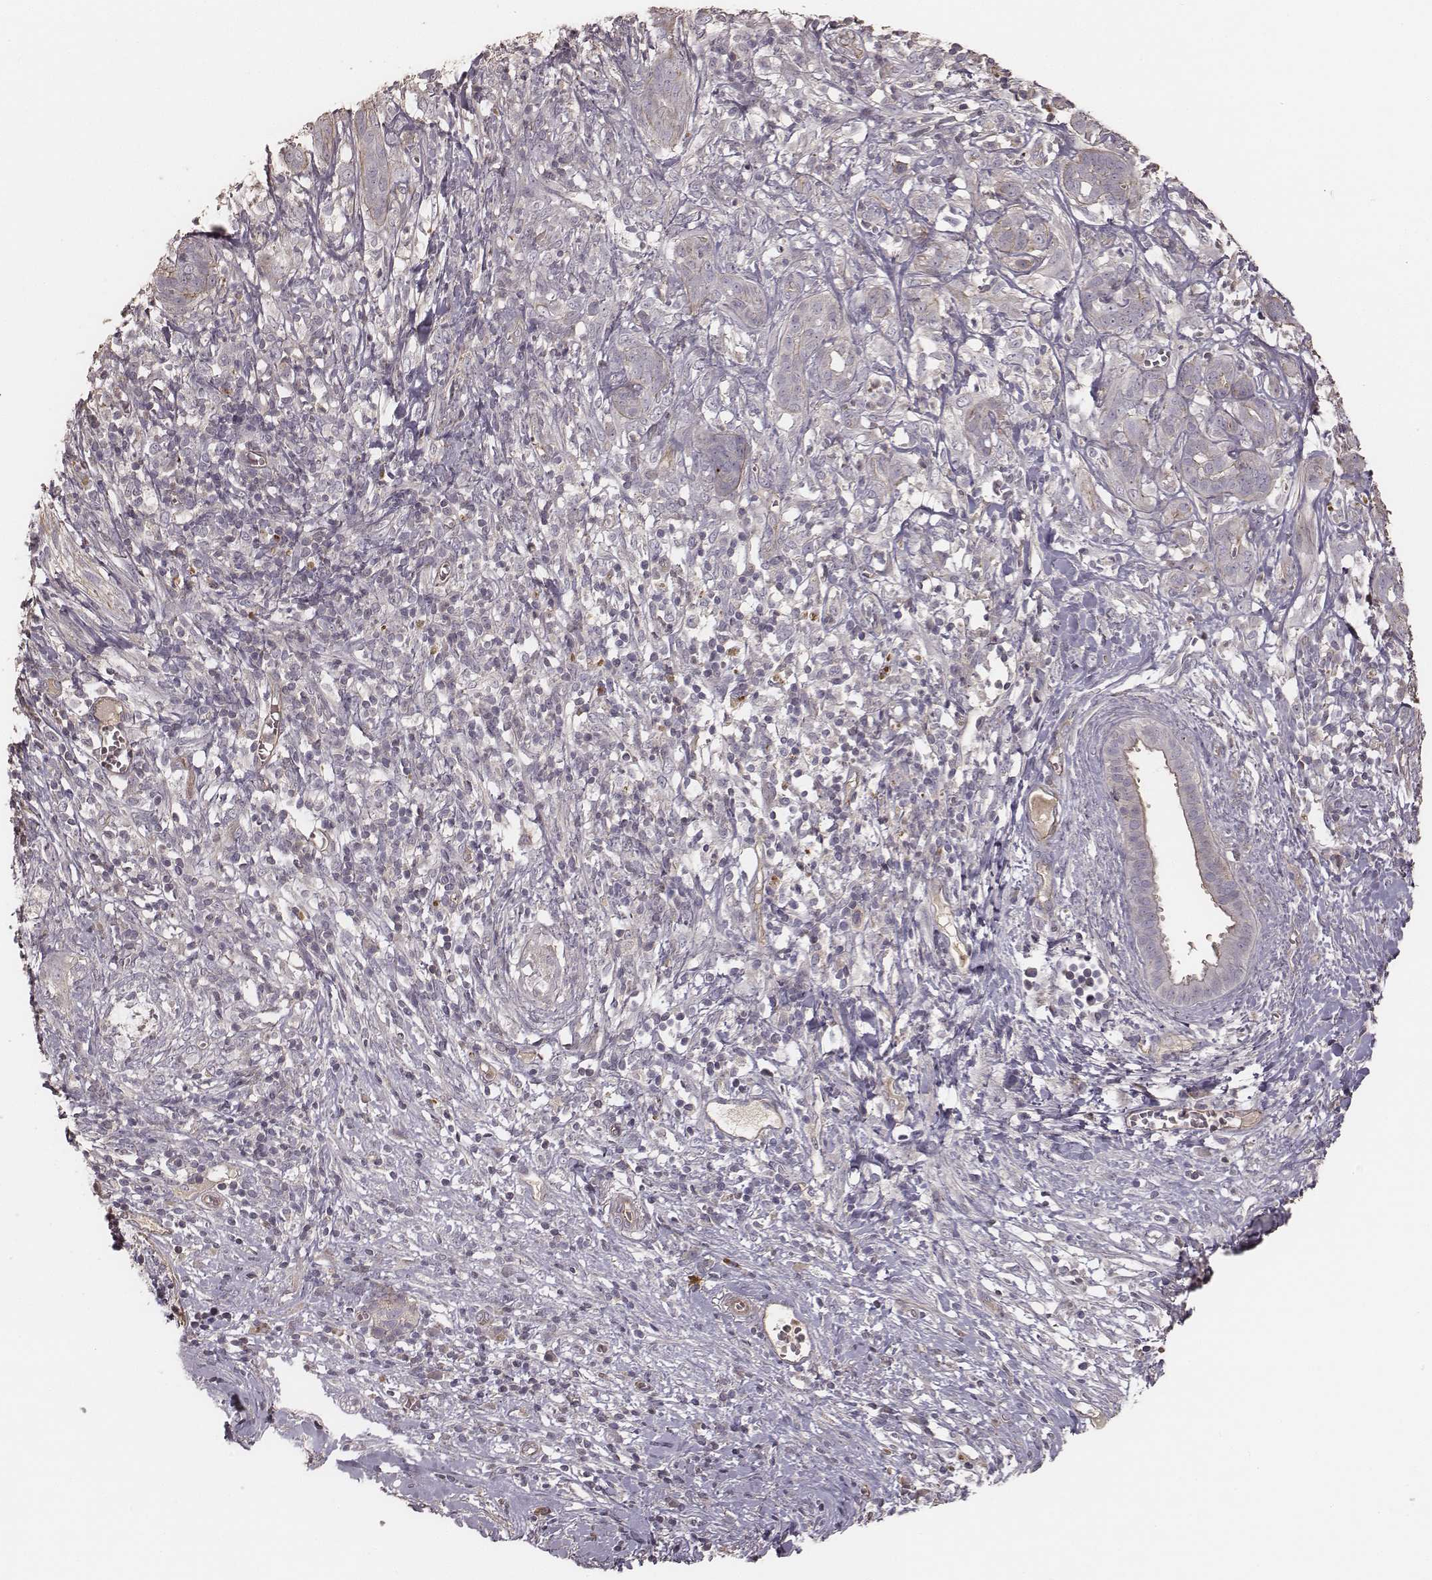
{"staining": {"intensity": "weak", "quantity": "<25%", "location": "cytoplasmic/membranous"}, "tissue": "pancreatic cancer", "cell_type": "Tumor cells", "image_type": "cancer", "snomed": [{"axis": "morphology", "description": "Adenocarcinoma, NOS"}, {"axis": "topography", "description": "Pancreas"}], "caption": "This is a photomicrograph of IHC staining of pancreatic cancer, which shows no expression in tumor cells. (Stains: DAB IHC with hematoxylin counter stain, Microscopy: brightfield microscopy at high magnification).", "gene": "OTOGL", "patient": {"sex": "male", "age": 61}}